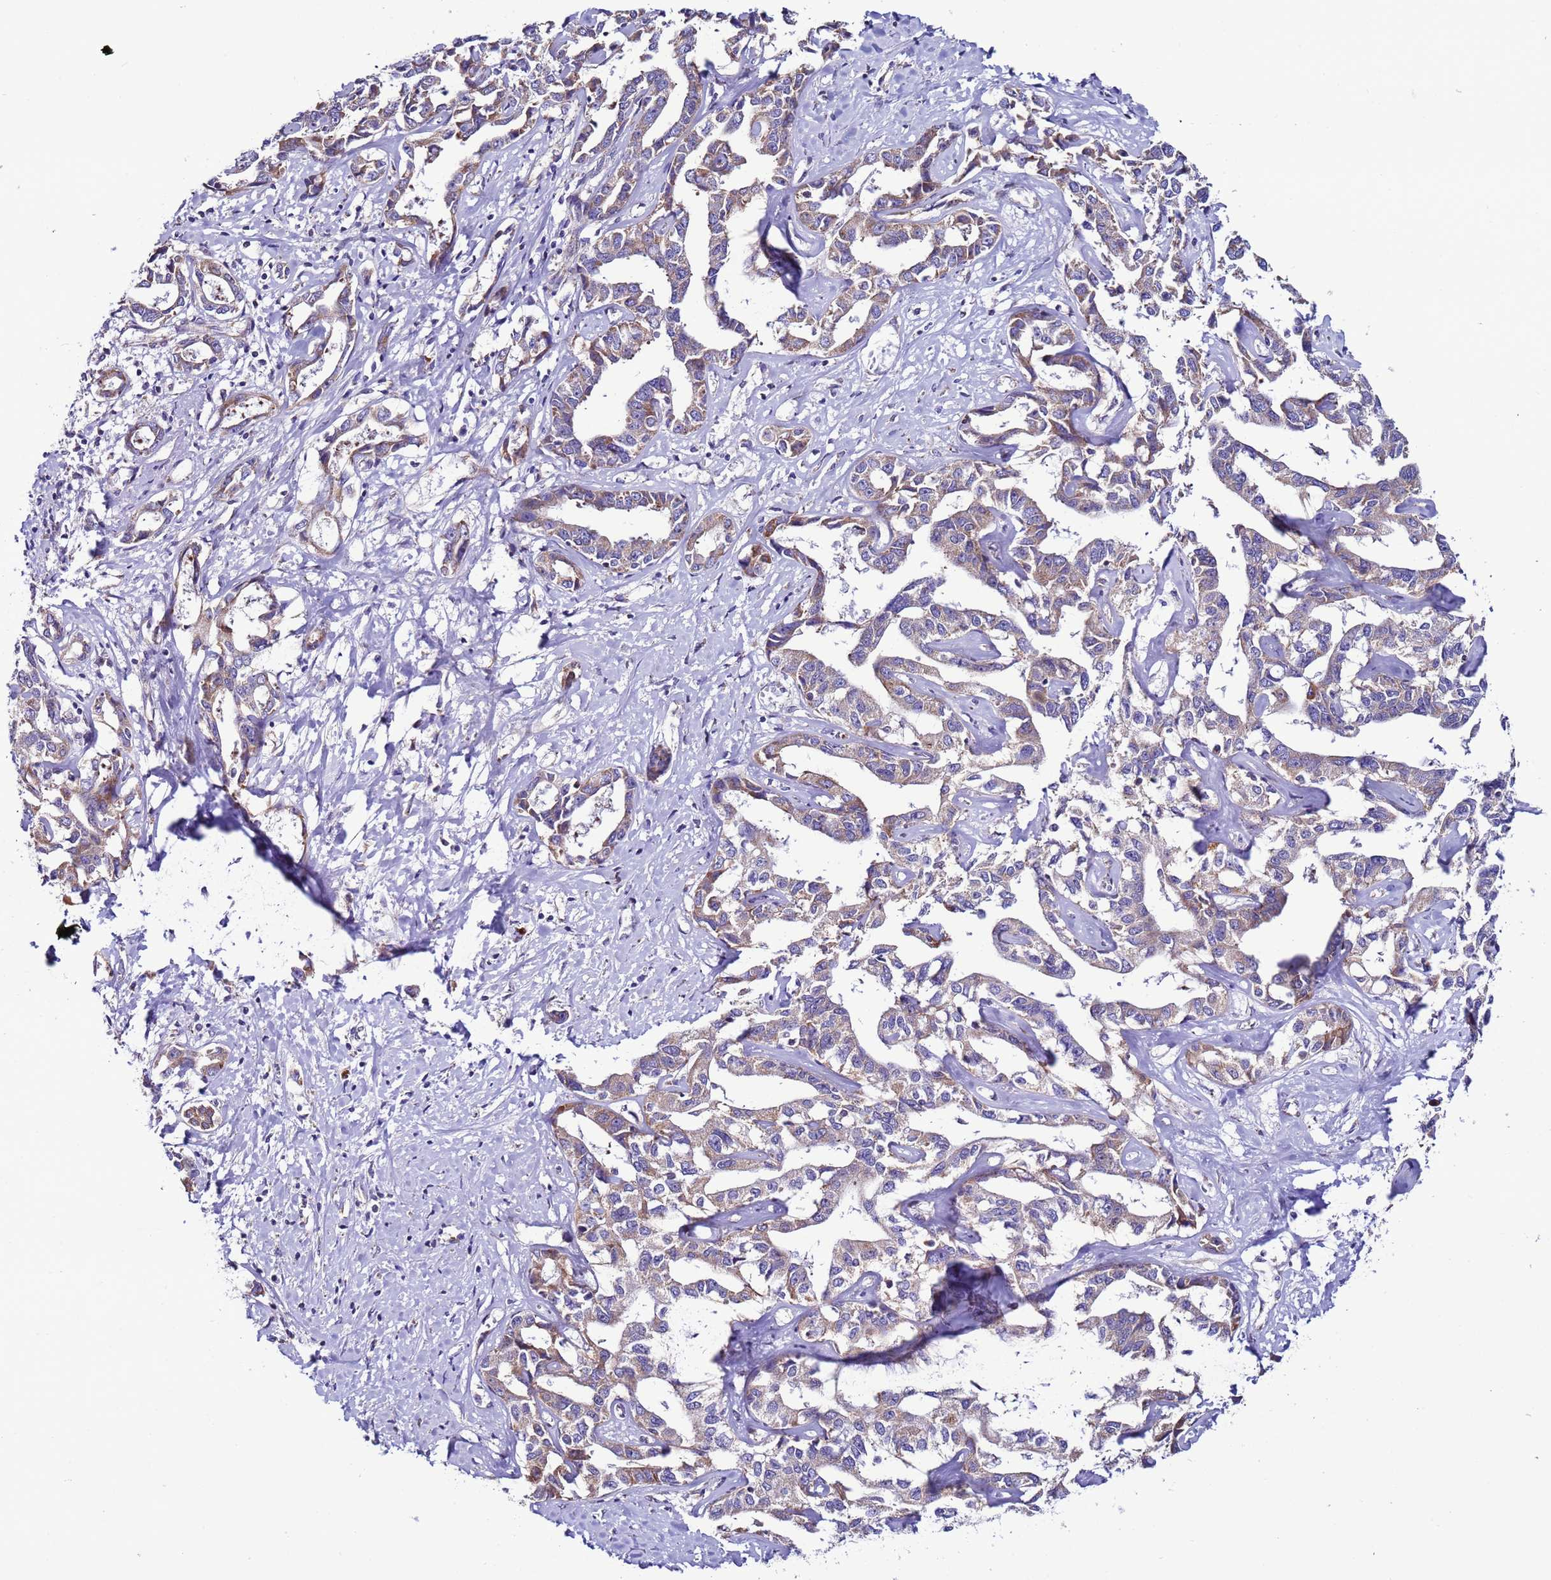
{"staining": {"intensity": "moderate", "quantity": ">75%", "location": "cytoplasmic/membranous"}, "tissue": "liver cancer", "cell_type": "Tumor cells", "image_type": "cancer", "snomed": [{"axis": "morphology", "description": "Cholangiocarcinoma"}, {"axis": "topography", "description": "Liver"}], "caption": "High-magnification brightfield microscopy of liver cholangiocarcinoma stained with DAB (brown) and counterstained with hematoxylin (blue). tumor cells exhibit moderate cytoplasmic/membranous expression is appreciated in about>75% of cells.", "gene": "AHI1", "patient": {"sex": "male", "age": 59}}